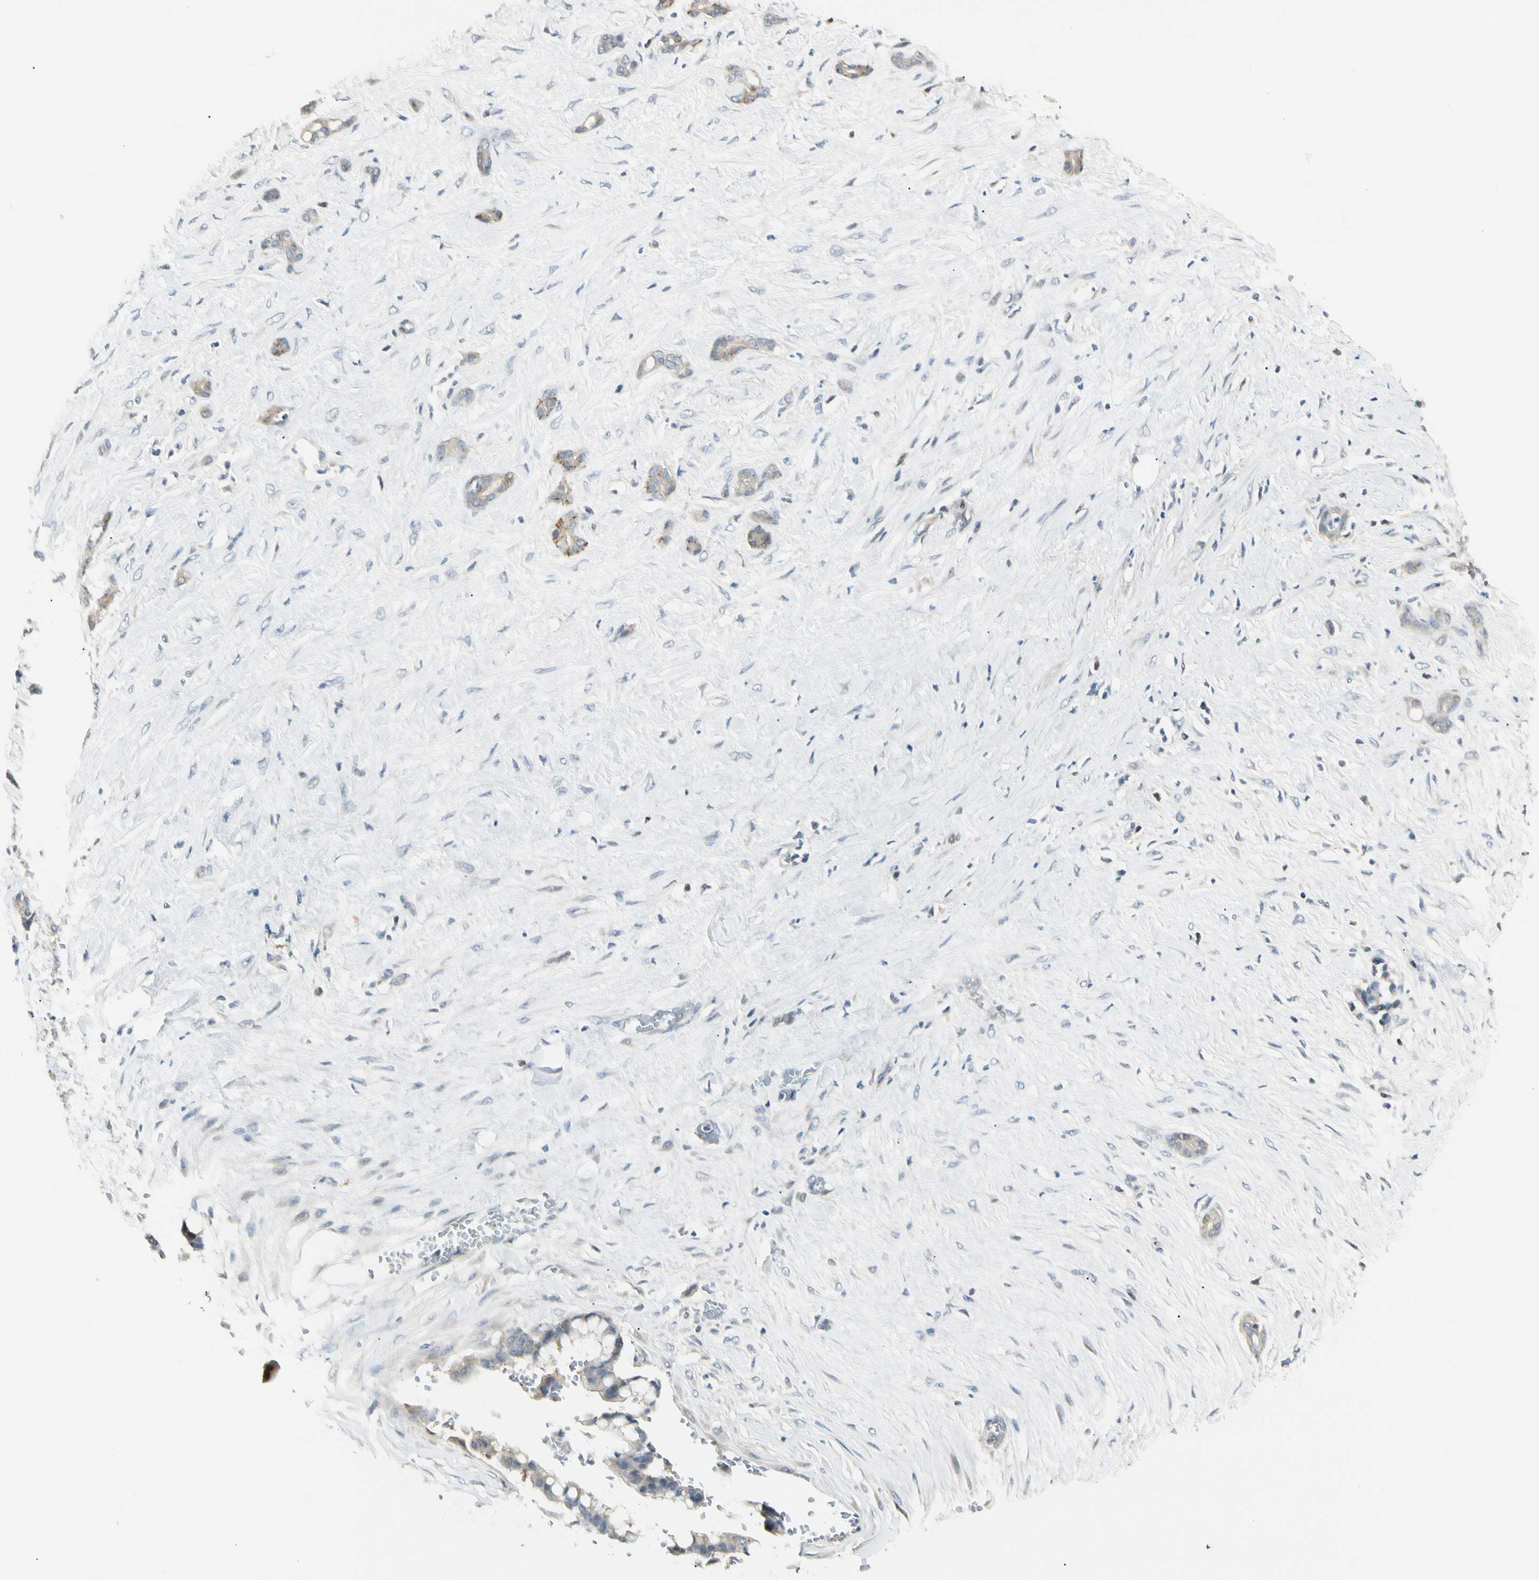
{"staining": {"intensity": "moderate", "quantity": "<25%", "location": "cytoplasmic/membranous"}, "tissue": "pancreatic cancer", "cell_type": "Tumor cells", "image_type": "cancer", "snomed": [{"axis": "morphology", "description": "Adenocarcinoma, NOS"}, {"axis": "topography", "description": "Pancreas"}], "caption": "A photomicrograph of adenocarcinoma (pancreatic) stained for a protein reveals moderate cytoplasmic/membranous brown staining in tumor cells. (IHC, brightfield microscopy, high magnification).", "gene": "P3H2", "patient": {"sex": "male", "age": 41}}